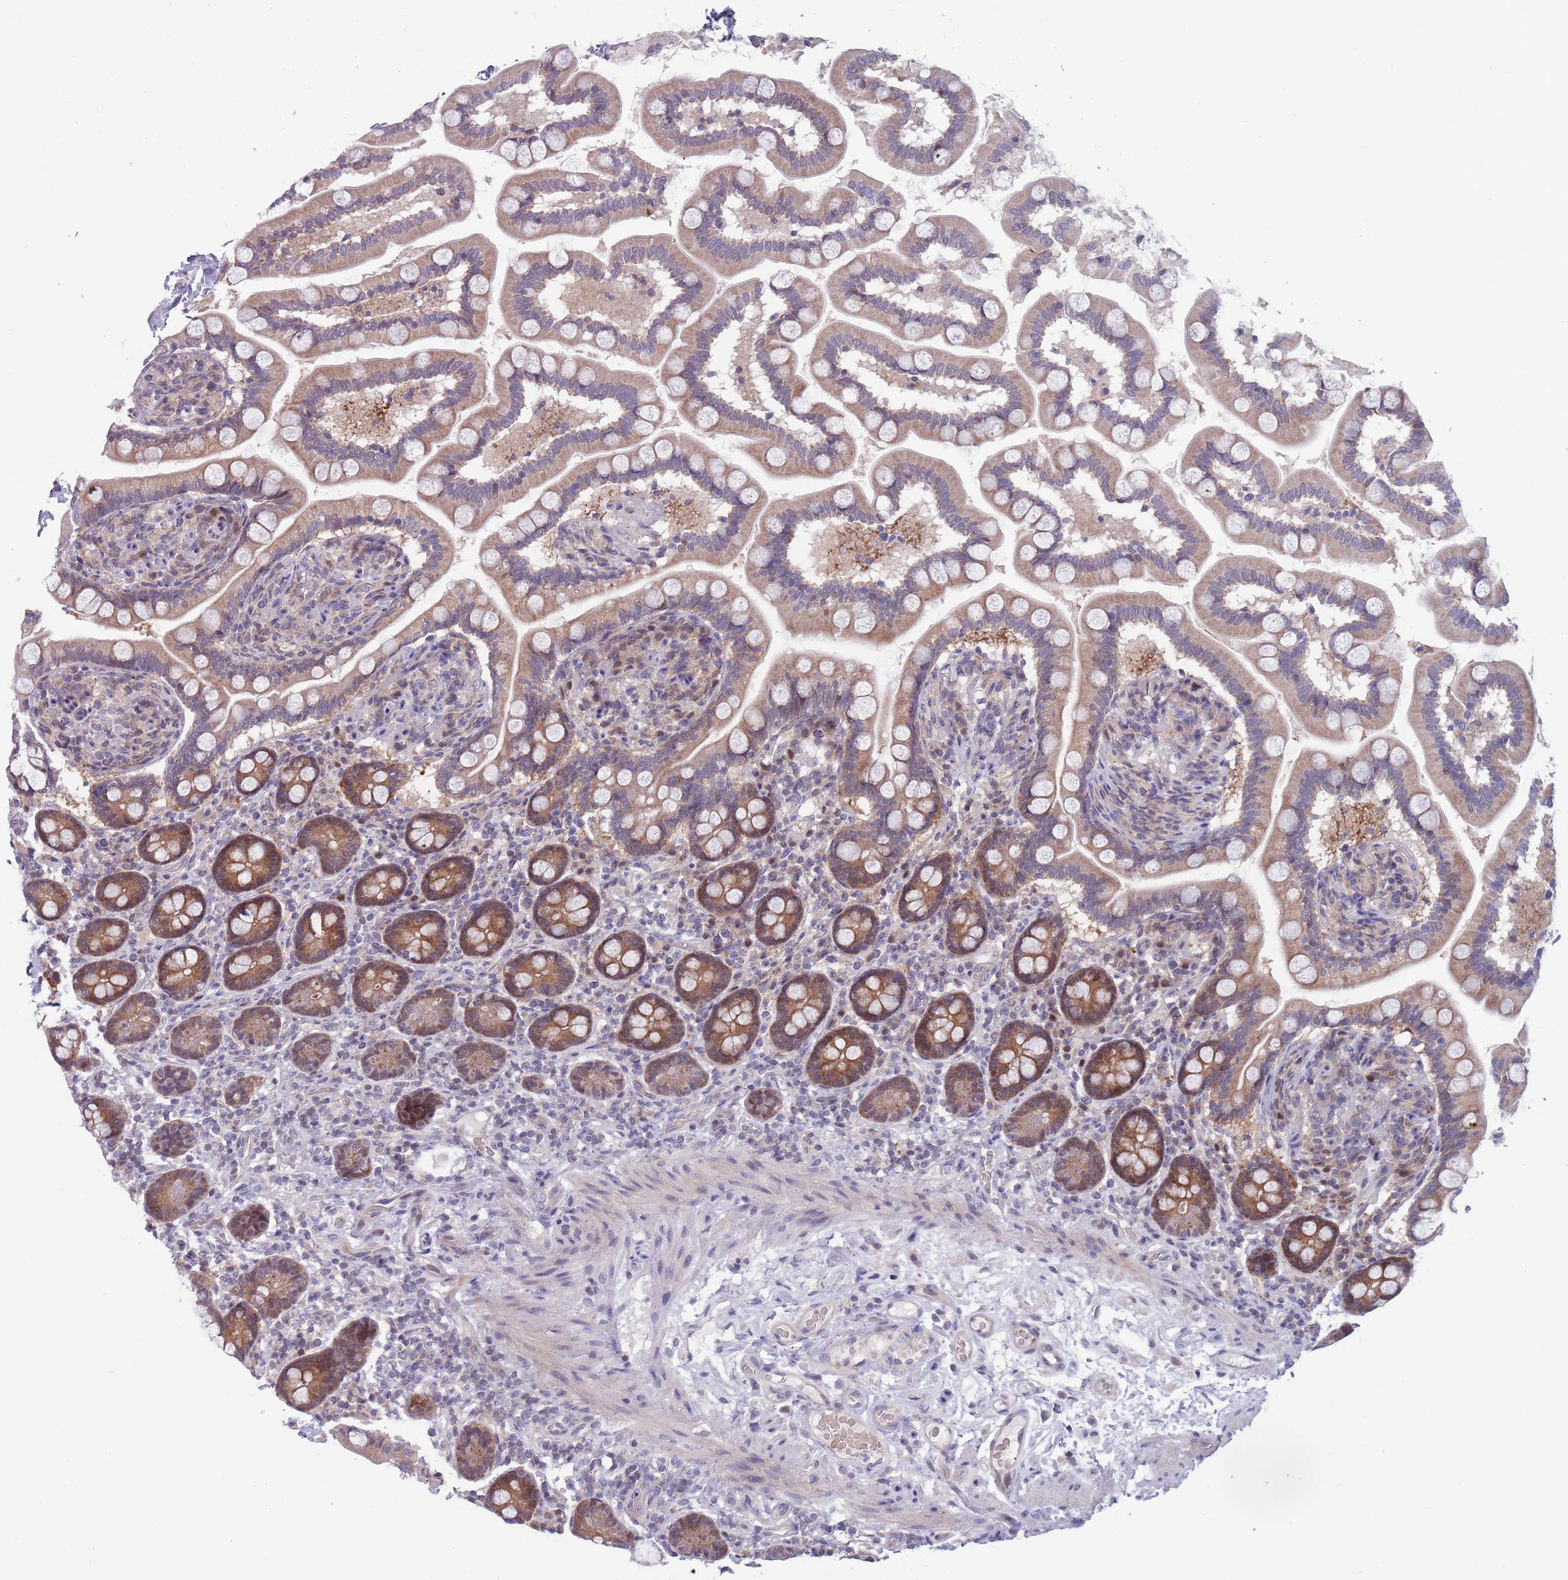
{"staining": {"intensity": "moderate", "quantity": ">75%", "location": "cytoplasmic/membranous"}, "tissue": "small intestine", "cell_type": "Glandular cells", "image_type": "normal", "snomed": [{"axis": "morphology", "description": "Normal tissue, NOS"}, {"axis": "topography", "description": "Small intestine"}], "caption": "A brown stain shows moderate cytoplasmic/membranous positivity of a protein in glandular cells of unremarkable small intestine. Immunohistochemistry (ihc) stains the protein of interest in brown and the nuclei are stained blue.", "gene": "CLNS1A", "patient": {"sex": "female", "age": 64}}